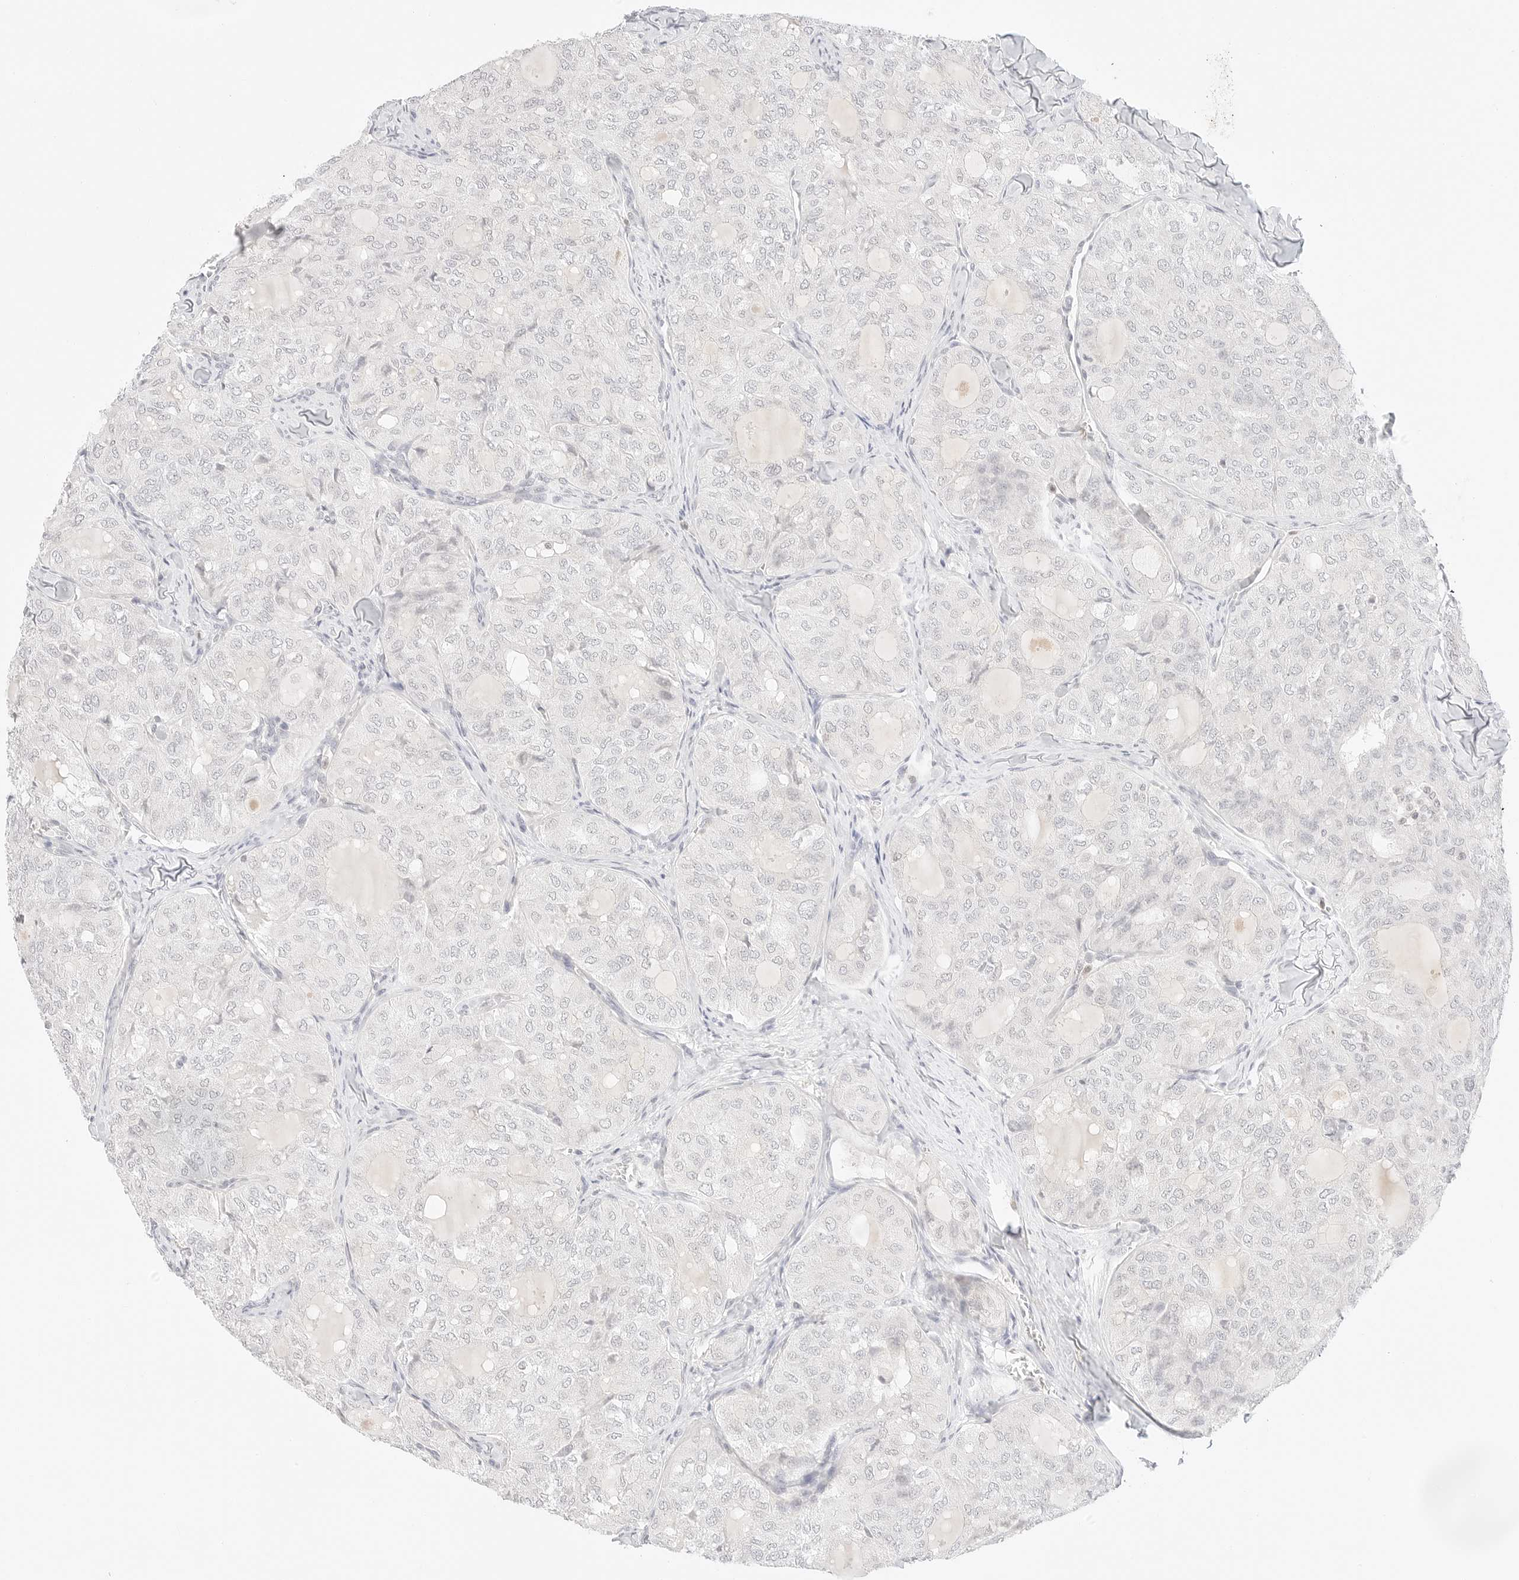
{"staining": {"intensity": "negative", "quantity": "none", "location": "none"}, "tissue": "thyroid cancer", "cell_type": "Tumor cells", "image_type": "cancer", "snomed": [{"axis": "morphology", "description": "Follicular adenoma carcinoma, NOS"}, {"axis": "topography", "description": "Thyroid gland"}], "caption": "Tumor cells show no significant protein expression in thyroid follicular adenoma carcinoma.", "gene": "GNAS", "patient": {"sex": "male", "age": 75}}